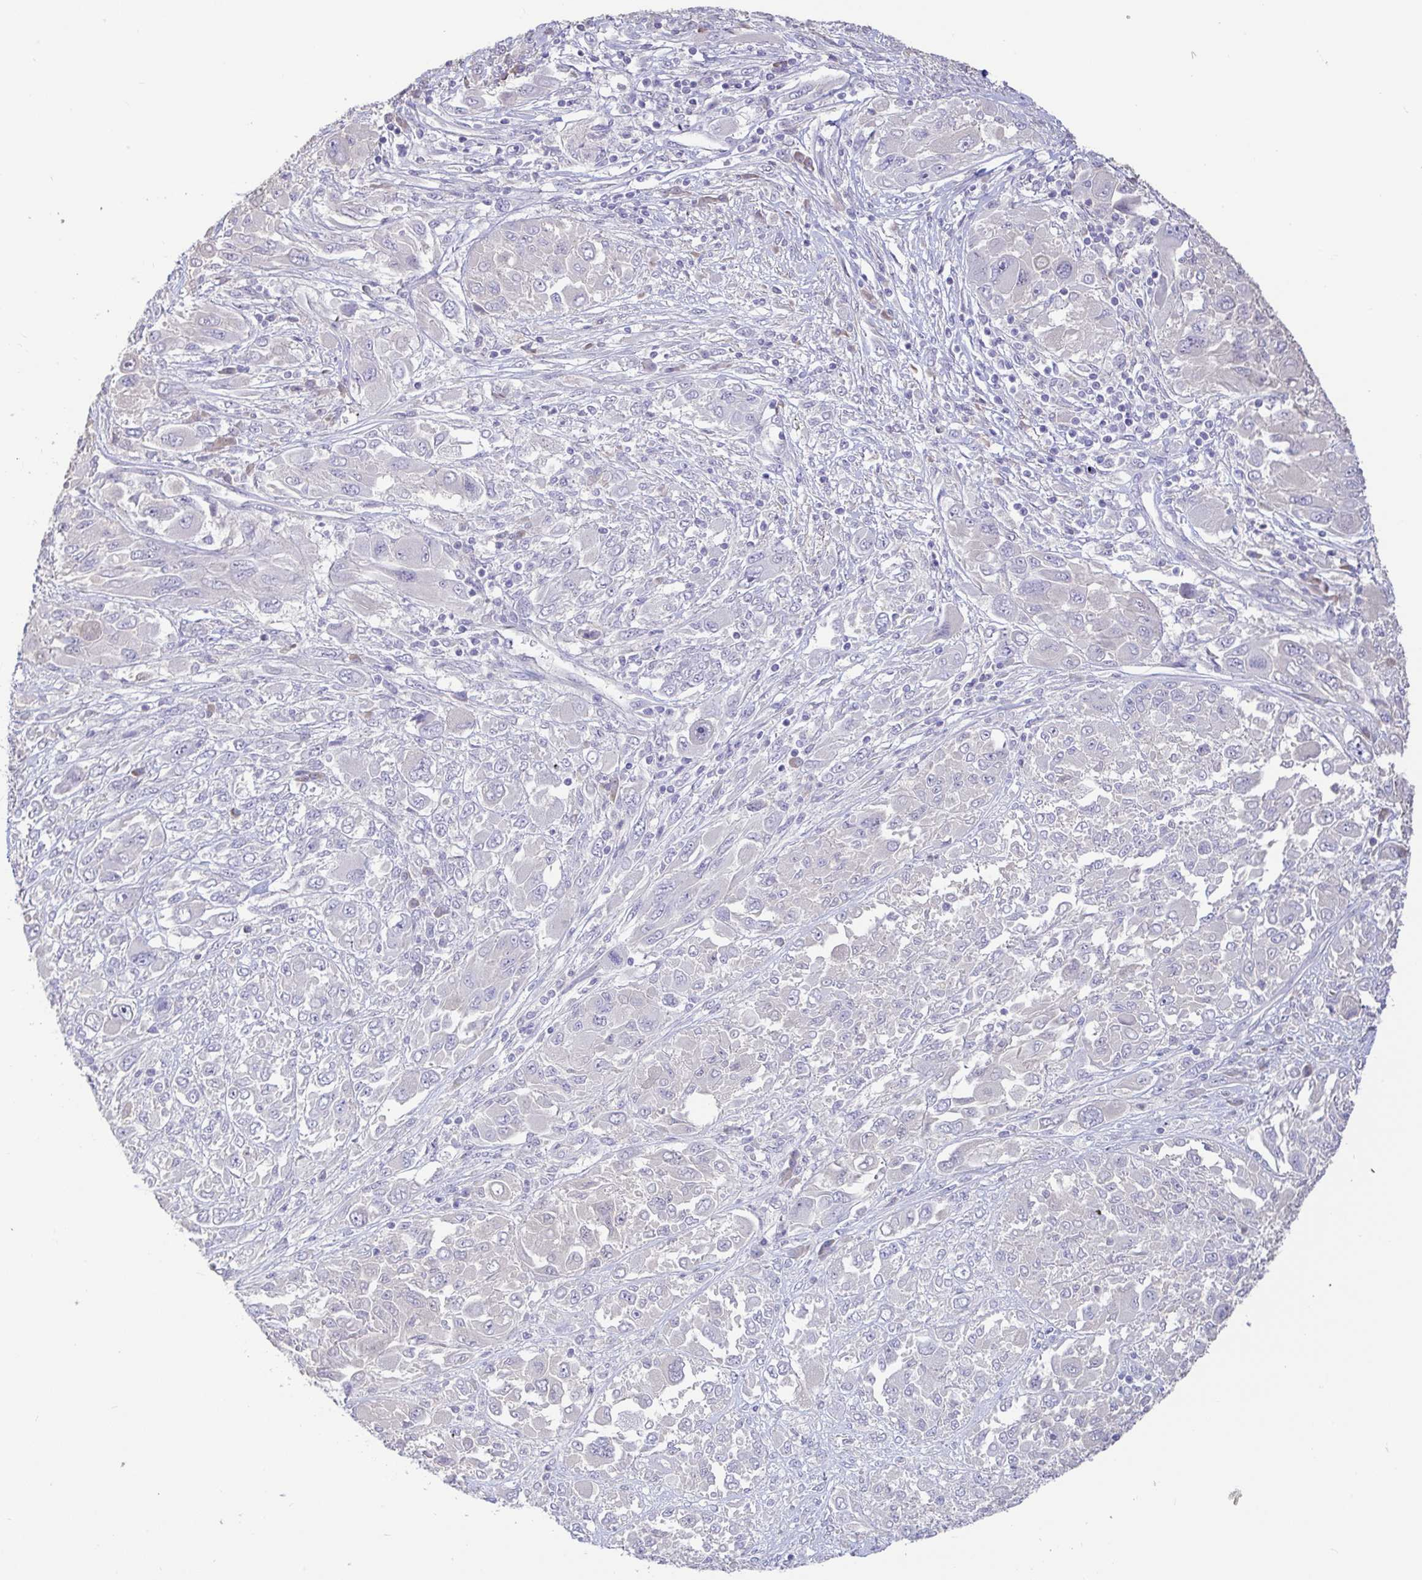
{"staining": {"intensity": "negative", "quantity": "none", "location": "none"}, "tissue": "melanoma", "cell_type": "Tumor cells", "image_type": "cancer", "snomed": [{"axis": "morphology", "description": "Malignant melanoma, NOS"}, {"axis": "topography", "description": "Skin"}], "caption": "Immunohistochemistry histopathology image of neoplastic tissue: human melanoma stained with DAB (3,3'-diaminobenzidine) shows no significant protein expression in tumor cells.", "gene": "PYGM", "patient": {"sex": "female", "age": 91}}